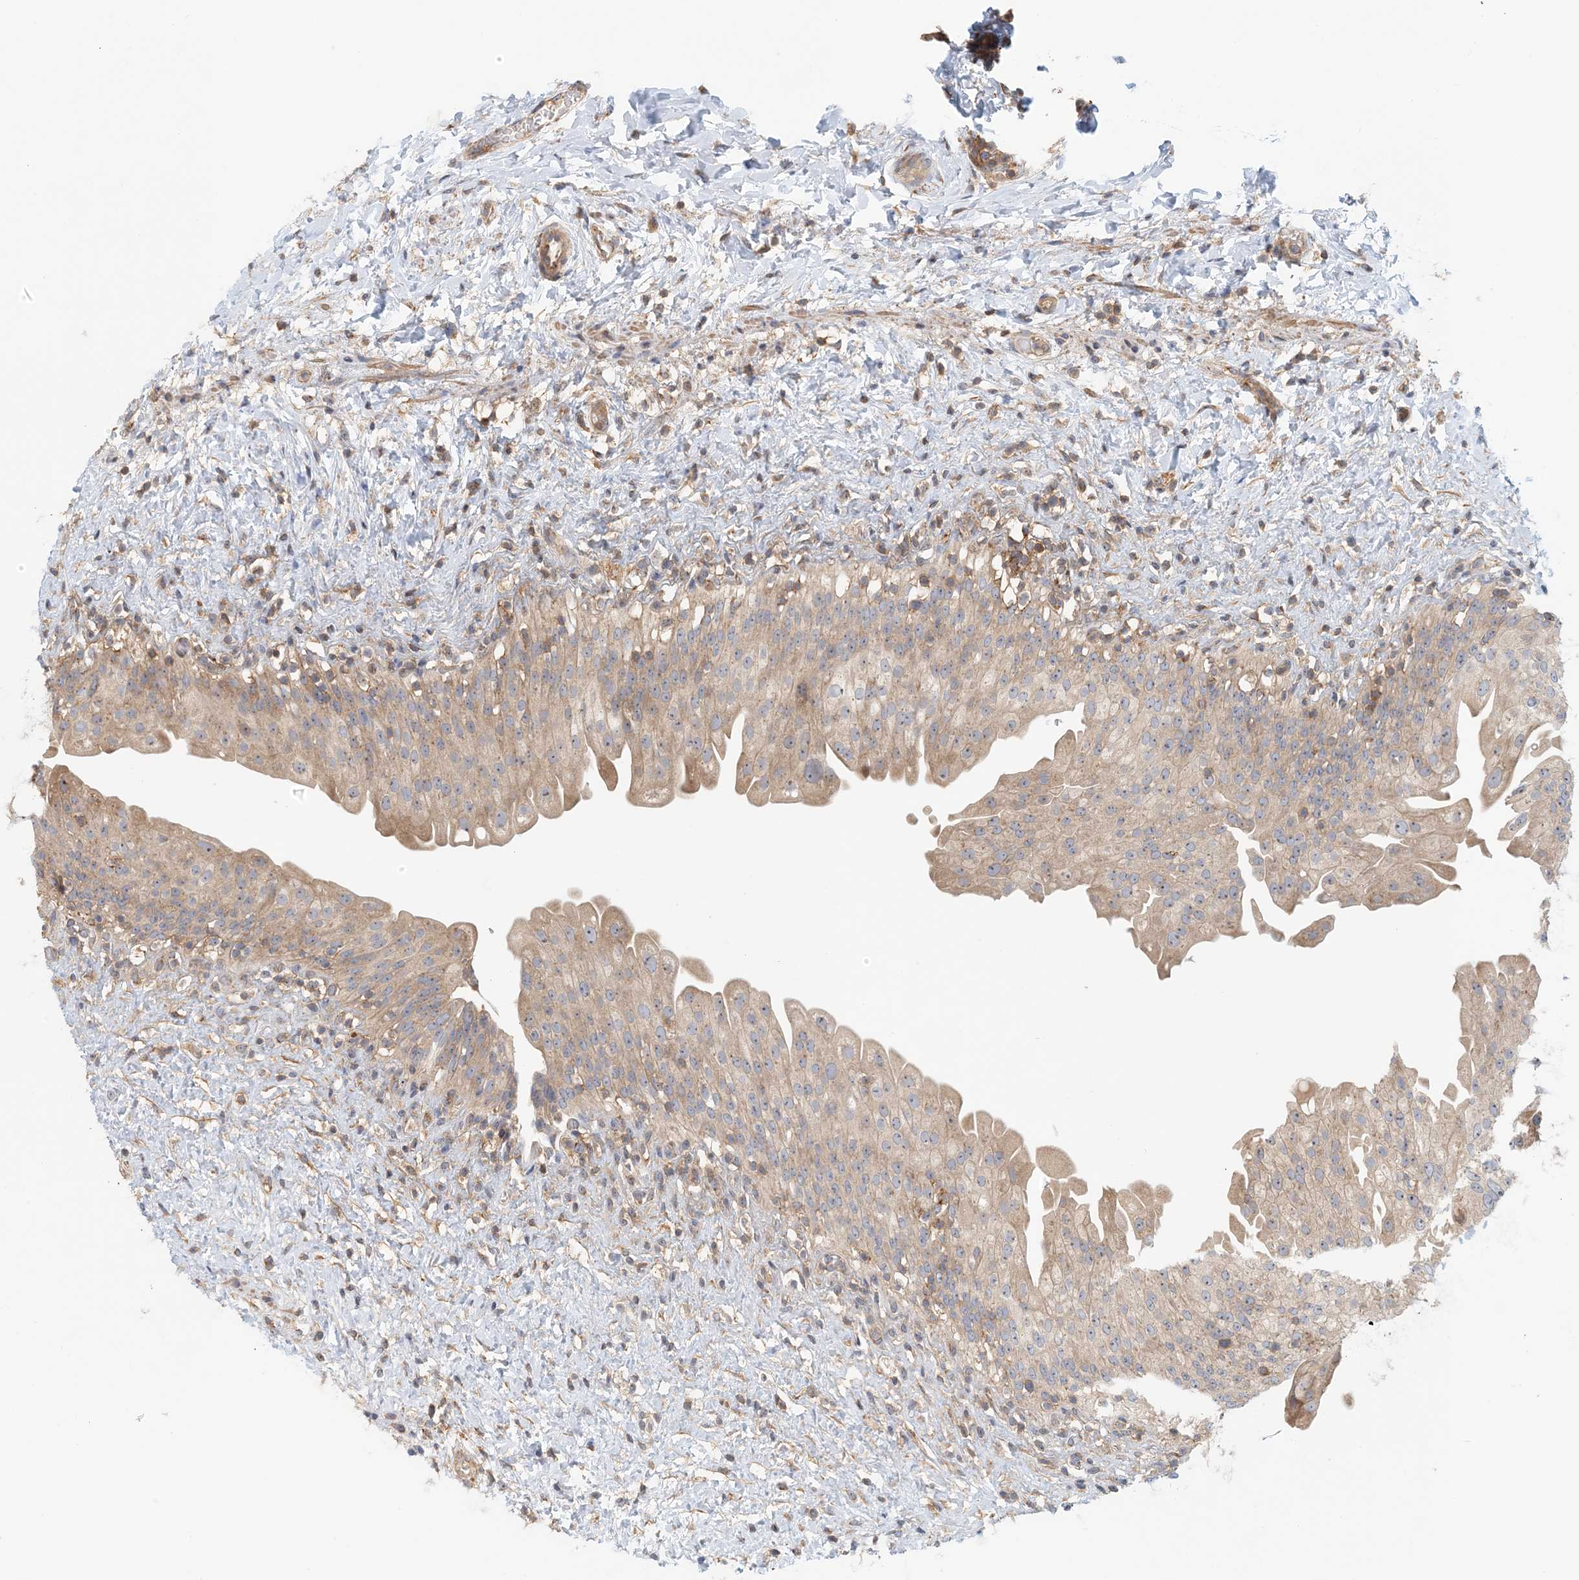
{"staining": {"intensity": "weak", "quantity": ">75%", "location": "cytoplasmic/membranous"}, "tissue": "urinary bladder", "cell_type": "Urothelial cells", "image_type": "normal", "snomed": [{"axis": "morphology", "description": "Normal tissue, NOS"}, {"axis": "topography", "description": "Urinary bladder"}], "caption": "DAB immunohistochemical staining of unremarkable urinary bladder shows weak cytoplasmic/membranous protein staining in about >75% of urothelial cells. The staining was performed using DAB (3,3'-diaminobenzidine), with brown indicating positive protein expression. Nuclei are stained blue with hematoxylin.", "gene": "COLEC11", "patient": {"sex": "female", "age": 27}}